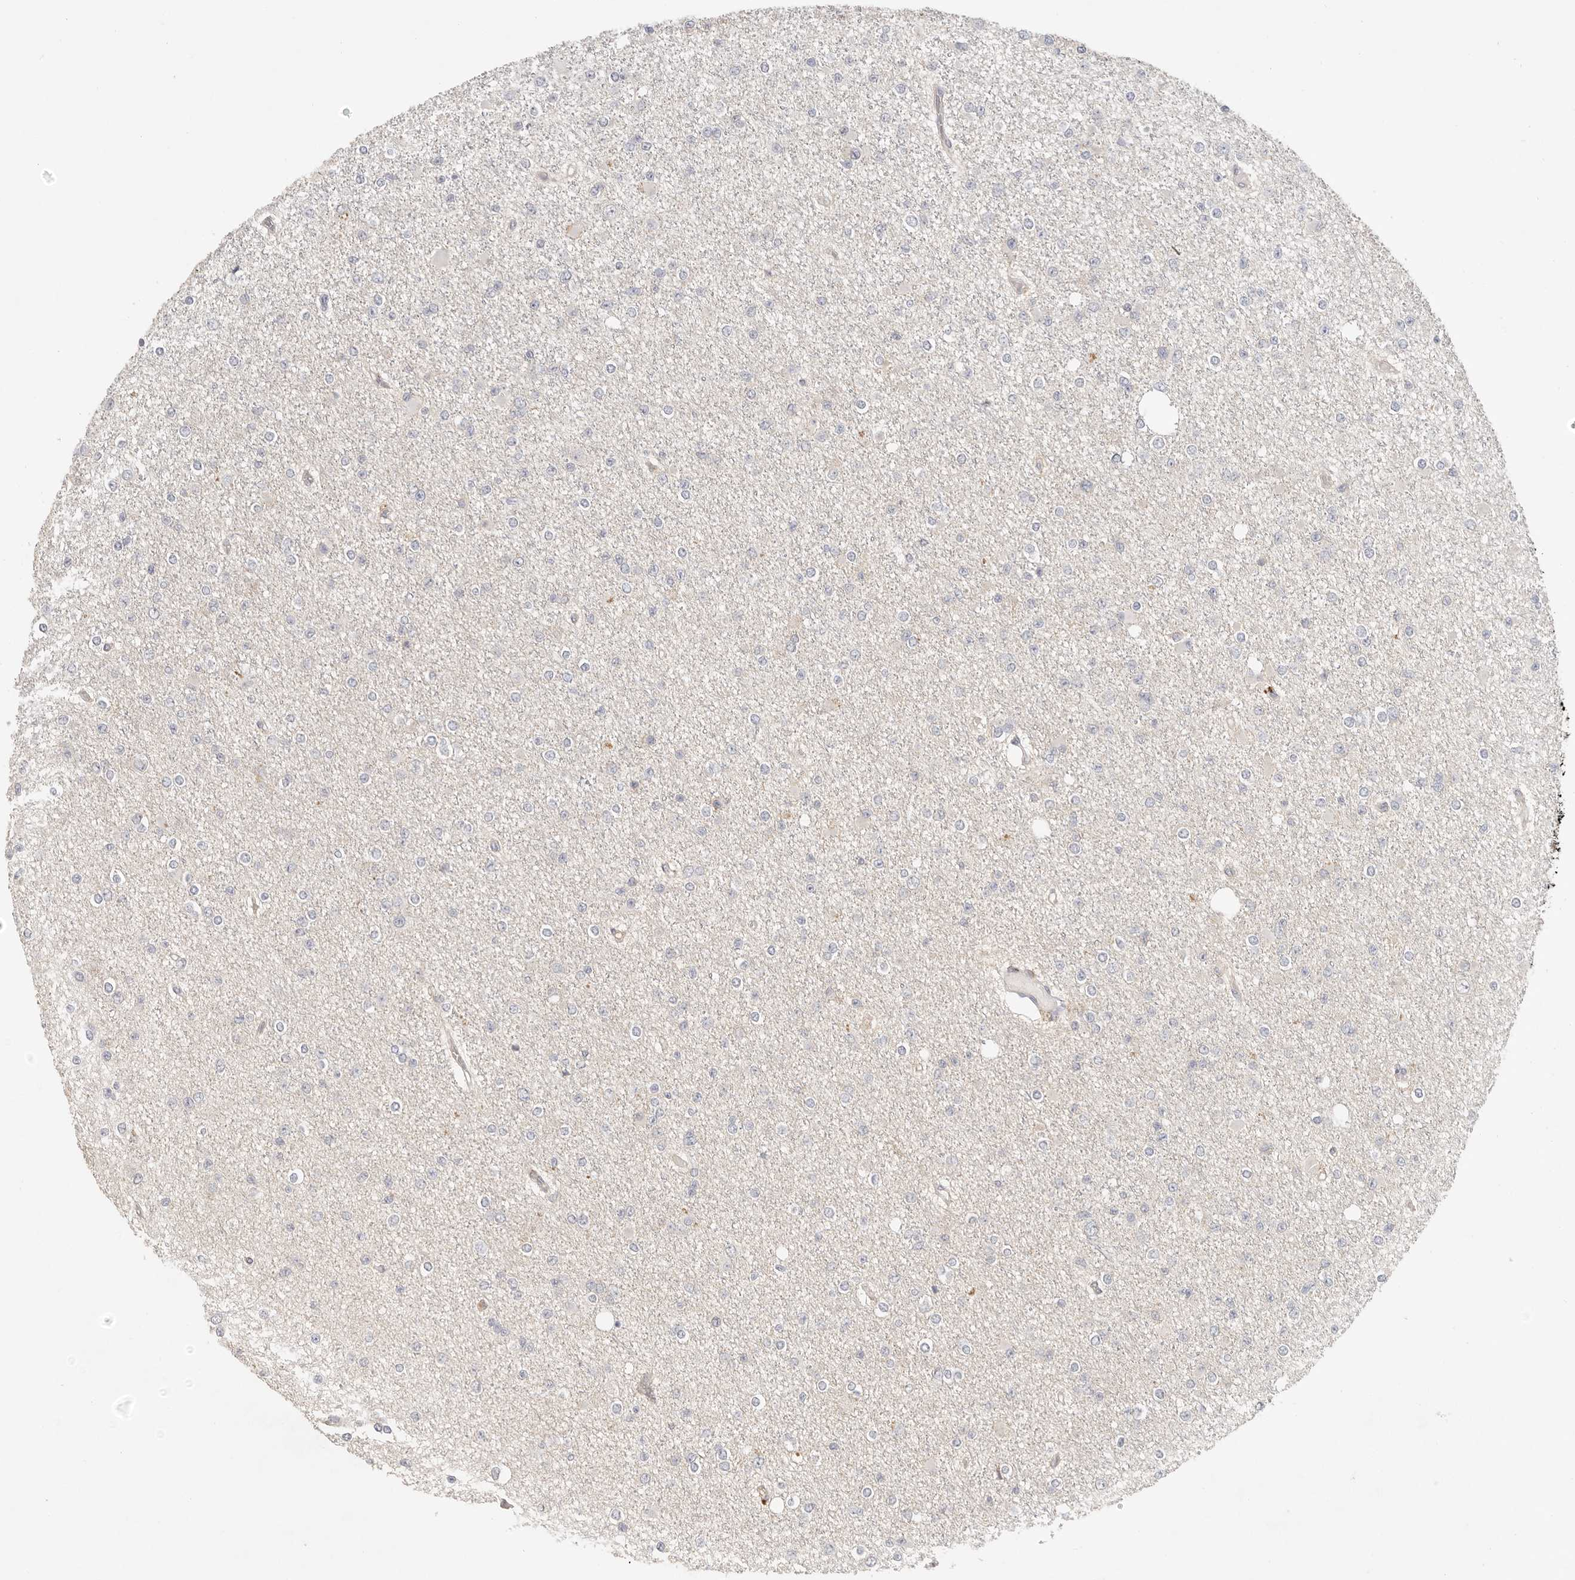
{"staining": {"intensity": "negative", "quantity": "none", "location": "none"}, "tissue": "glioma", "cell_type": "Tumor cells", "image_type": "cancer", "snomed": [{"axis": "morphology", "description": "Glioma, malignant, Low grade"}, {"axis": "topography", "description": "Brain"}], "caption": "Glioma was stained to show a protein in brown. There is no significant positivity in tumor cells.", "gene": "ANXA9", "patient": {"sex": "female", "age": 22}}